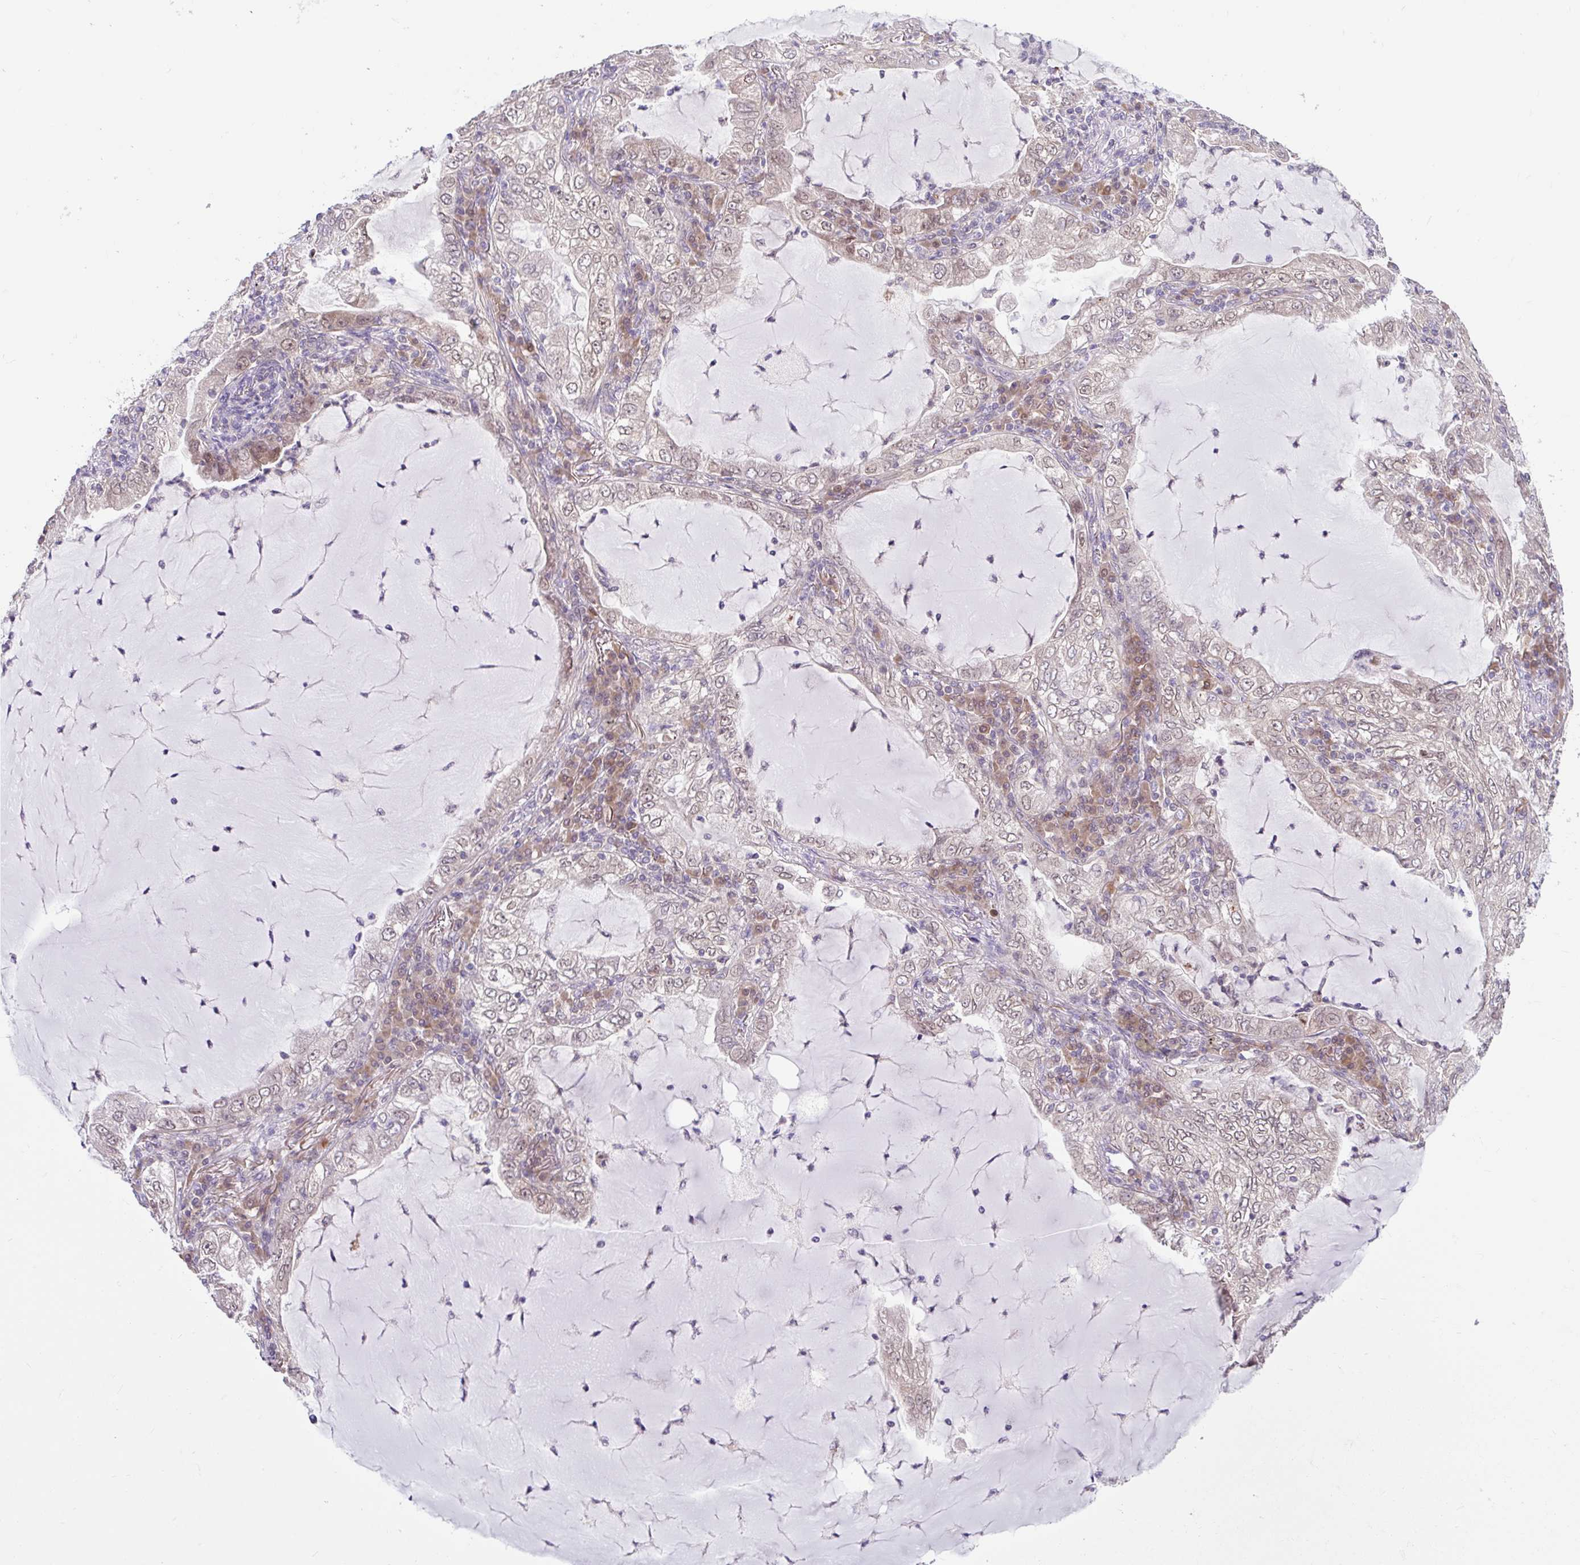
{"staining": {"intensity": "weak", "quantity": ">75%", "location": "nuclear"}, "tissue": "lung cancer", "cell_type": "Tumor cells", "image_type": "cancer", "snomed": [{"axis": "morphology", "description": "Adenocarcinoma, NOS"}, {"axis": "topography", "description": "Lung"}], "caption": "A brown stain labels weak nuclear staining of a protein in lung cancer tumor cells. Nuclei are stained in blue.", "gene": "NT5C1B", "patient": {"sex": "female", "age": 73}}